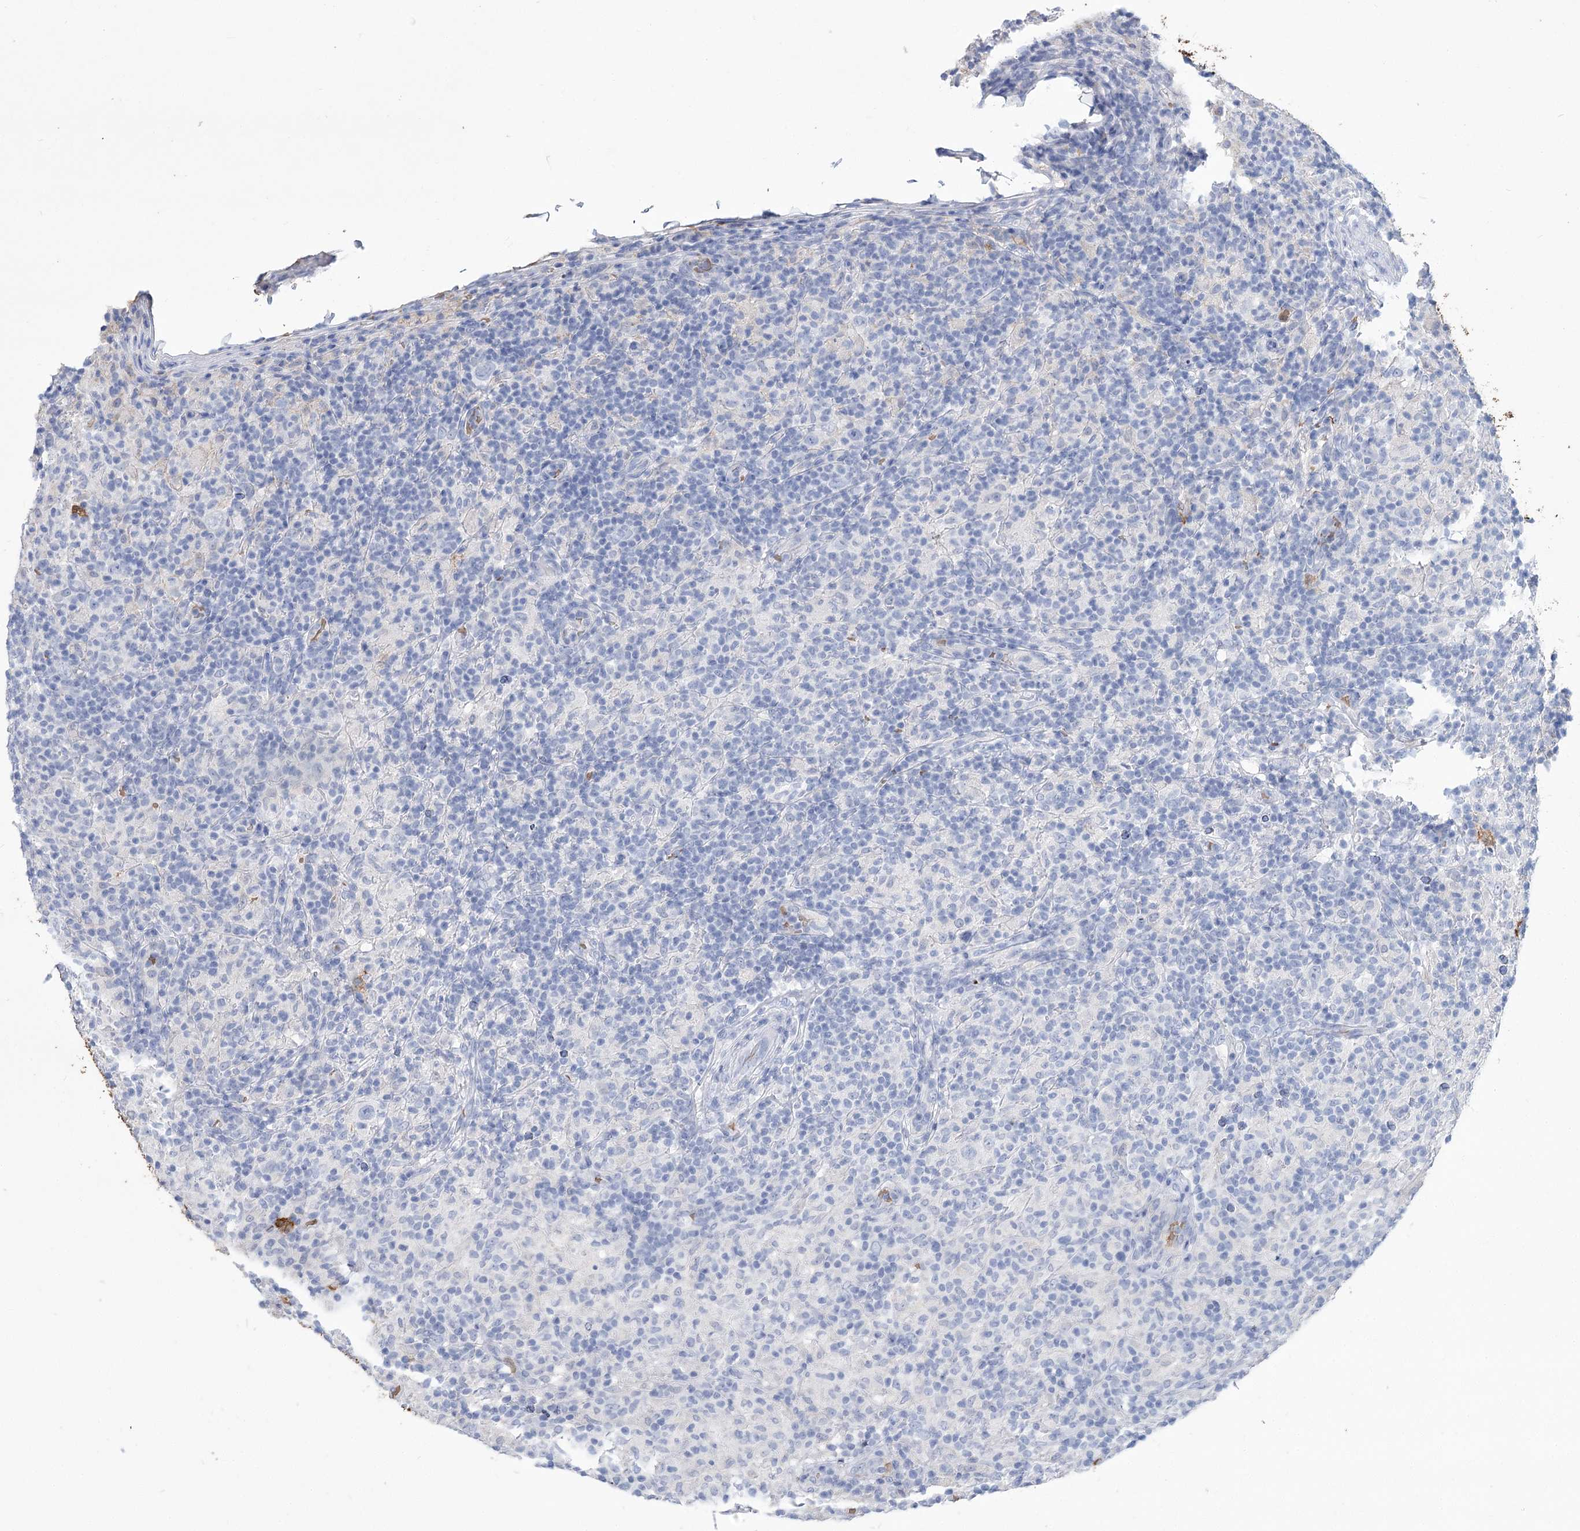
{"staining": {"intensity": "negative", "quantity": "none", "location": "none"}, "tissue": "lymphoma", "cell_type": "Tumor cells", "image_type": "cancer", "snomed": [{"axis": "morphology", "description": "Hodgkin's disease, NOS"}, {"axis": "topography", "description": "Lymph node"}], "caption": "Immunohistochemistry of human Hodgkin's disease displays no staining in tumor cells. (DAB (3,3'-diaminobenzidine) immunohistochemistry visualized using brightfield microscopy, high magnification).", "gene": "HBA1", "patient": {"sex": "male", "age": 70}}